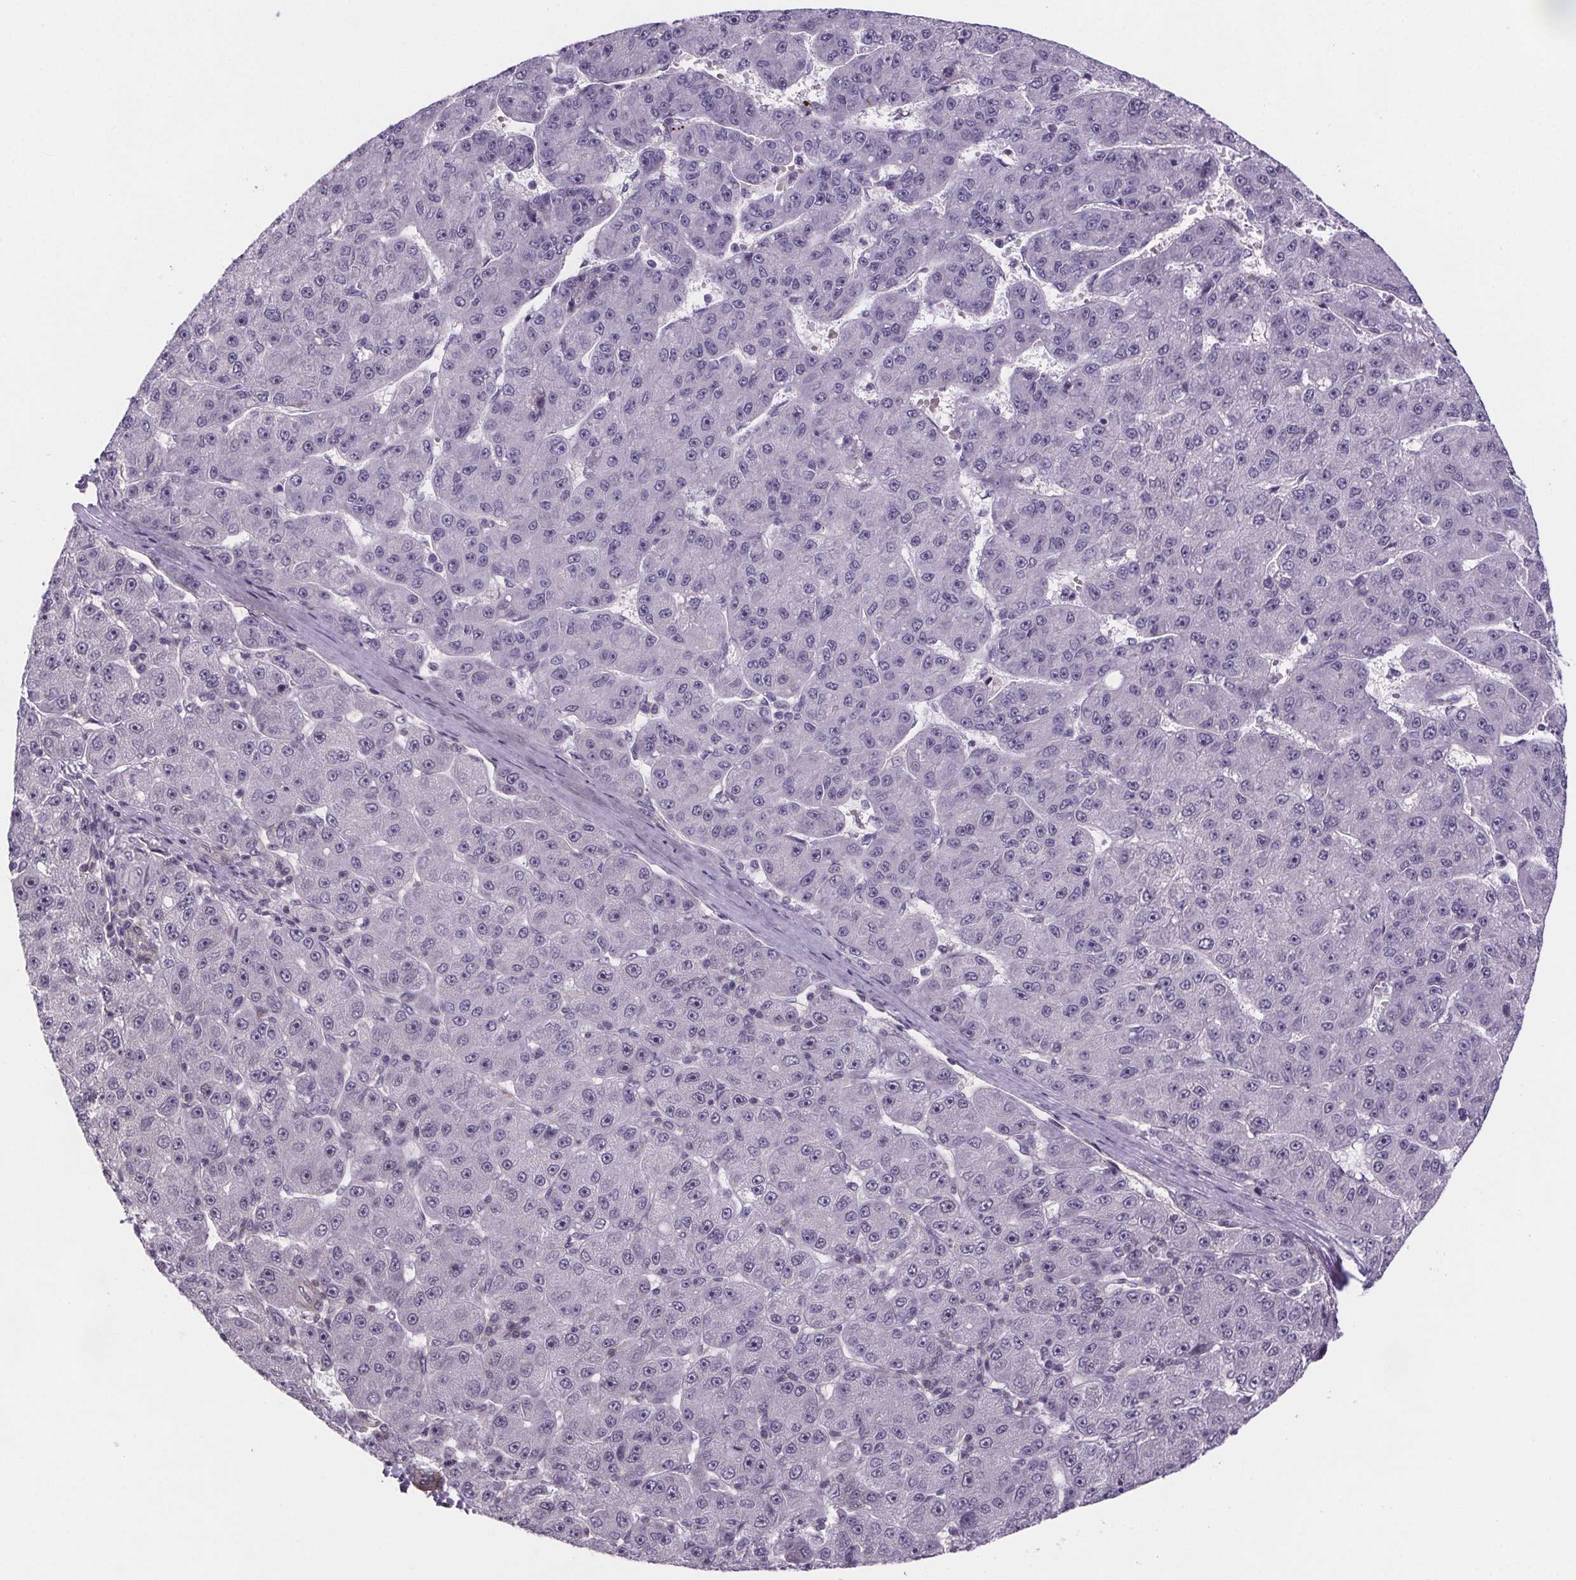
{"staining": {"intensity": "negative", "quantity": "none", "location": "none"}, "tissue": "liver cancer", "cell_type": "Tumor cells", "image_type": "cancer", "snomed": [{"axis": "morphology", "description": "Carcinoma, Hepatocellular, NOS"}, {"axis": "topography", "description": "Liver"}], "caption": "The immunohistochemistry (IHC) histopathology image has no significant positivity in tumor cells of liver cancer tissue.", "gene": "TTC12", "patient": {"sex": "male", "age": 67}}